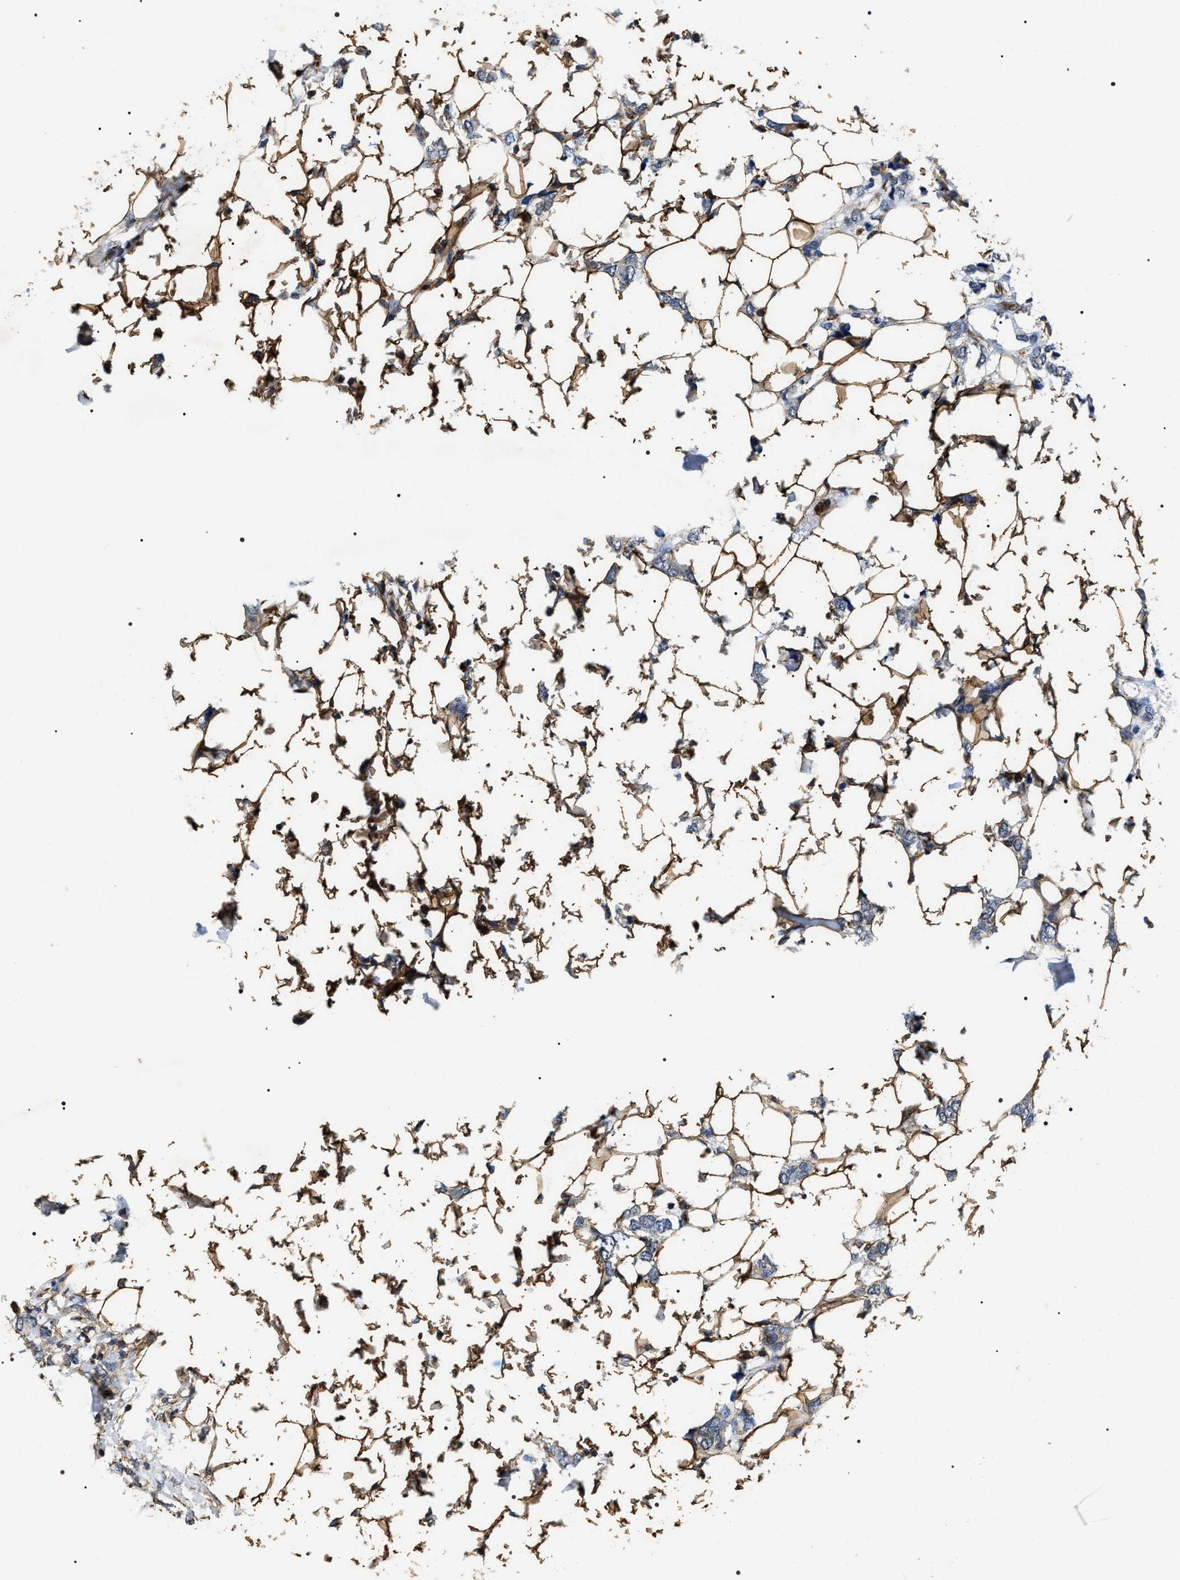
{"staining": {"intensity": "negative", "quantity": "none", "location": "none"}, "tissue": "breast cancer", "cell_type": "Tumor cells", "image_type": "cancer", "snomed": [{"axis": "morphology", "description": "Normal tissue, NOS"}, {"axis": "morphology", "description": "Lobular carcinoma"}, {"axis": "topography", "description": "Breast"}], "caption": "Lobular carcinoma (breast) was stained to show a protein in brown. There is no significant staining in tumor cells.", "gene": "ZC3HAV1L", "patient": {"sex": "female", "age": 47}}